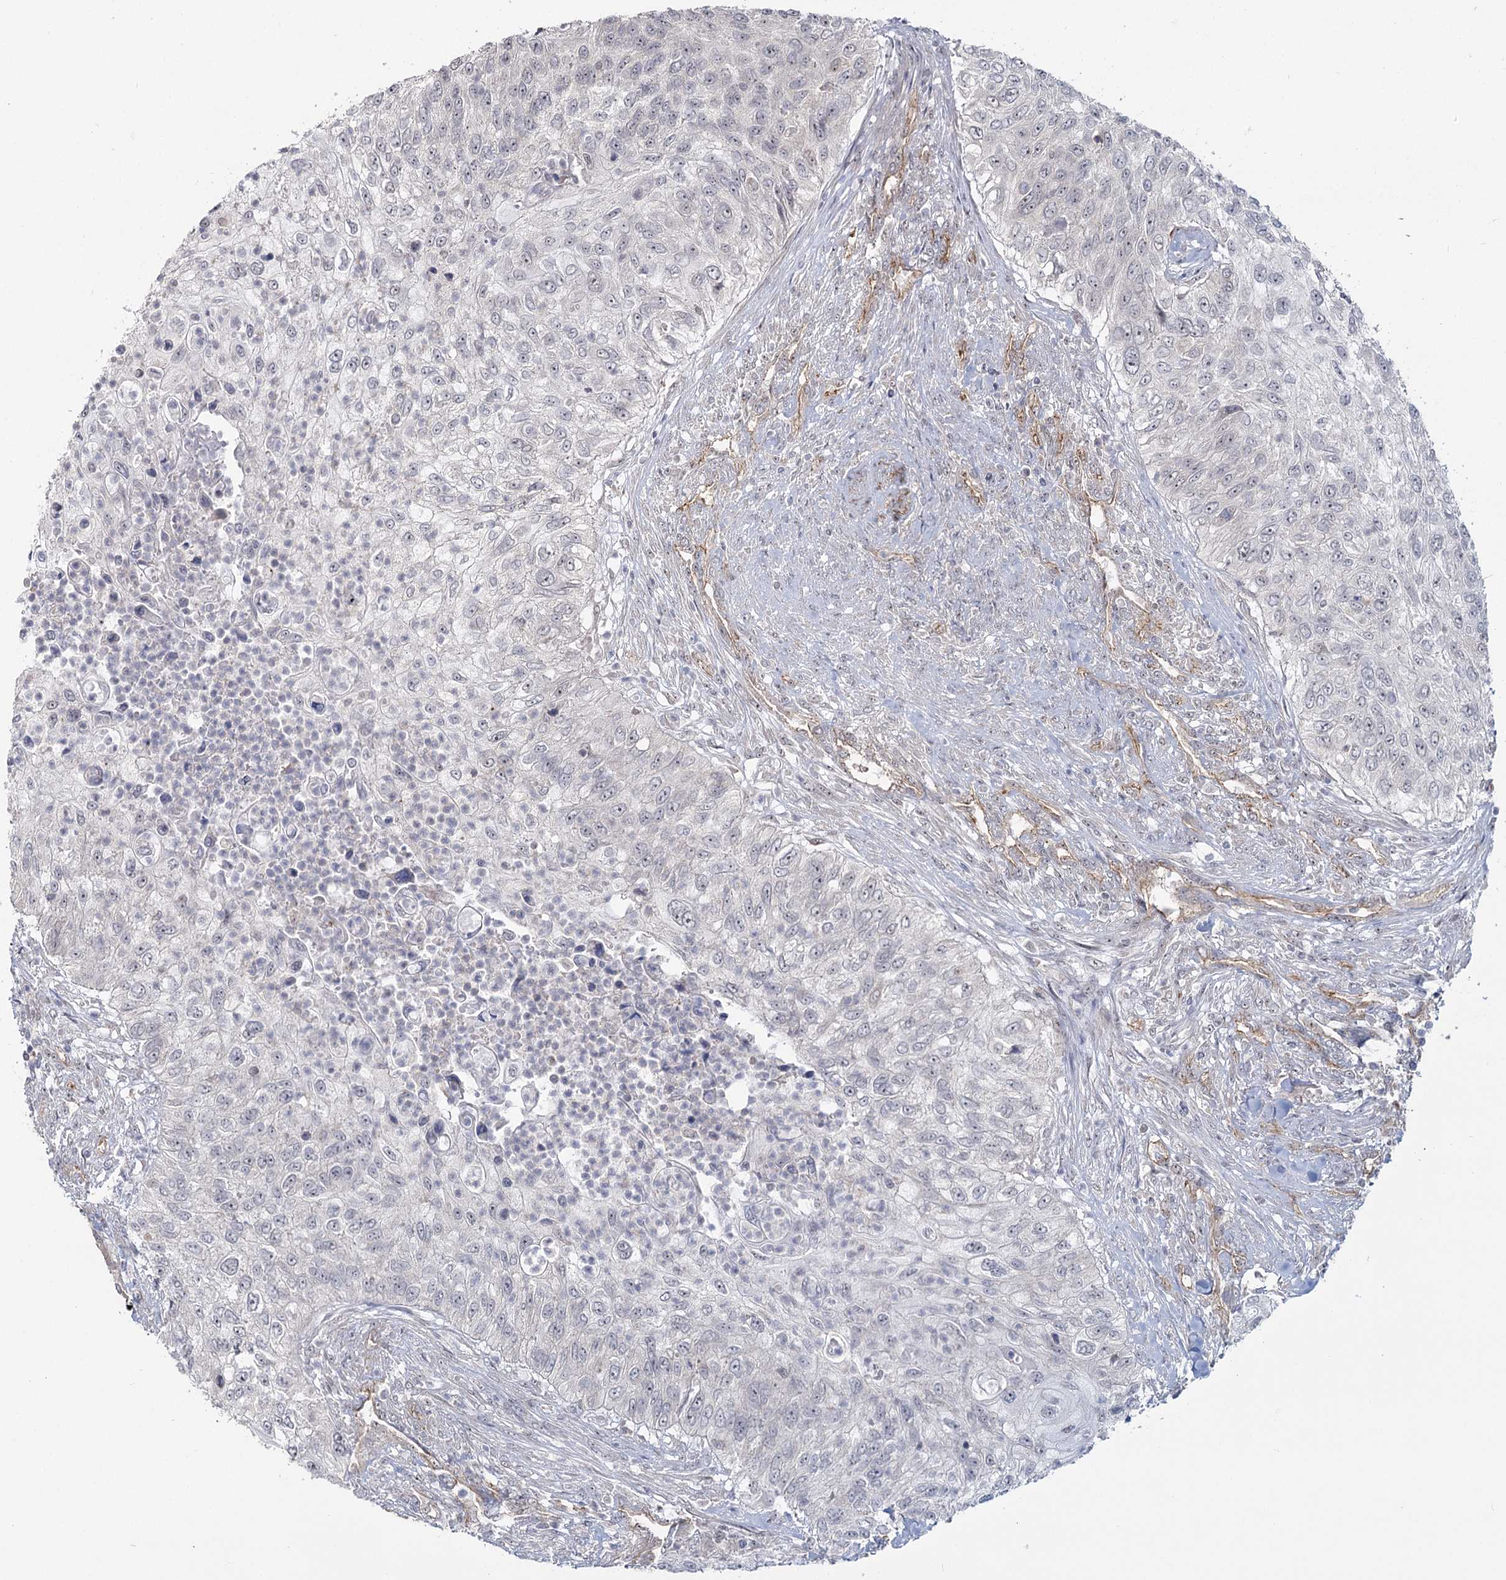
{"staining": {"intensity": "negative", "quantity": "none", "location": "none"}, "tissue": "urothelial cancer", "cell_type": "Tumor cells", "image_type": "cancer", "snomed": [{"axis": "morphology", "description": "Urothelial carcinoma, High grade"}, {"axis": "topography", "description": "Urinary bladder"}], "caption": "The photomicrograph demonstrates no significant expression in tumor cells of urothelial cancer. The staining was performed using DAB (3,3'-diaminobenzidine) to visualize the protein expression in brown, while the nuclei were stained in blue with hematoxylin (Magnification: 20x).", "gene": "RPP14", "patient": {"sex": "female", "age": 60}}